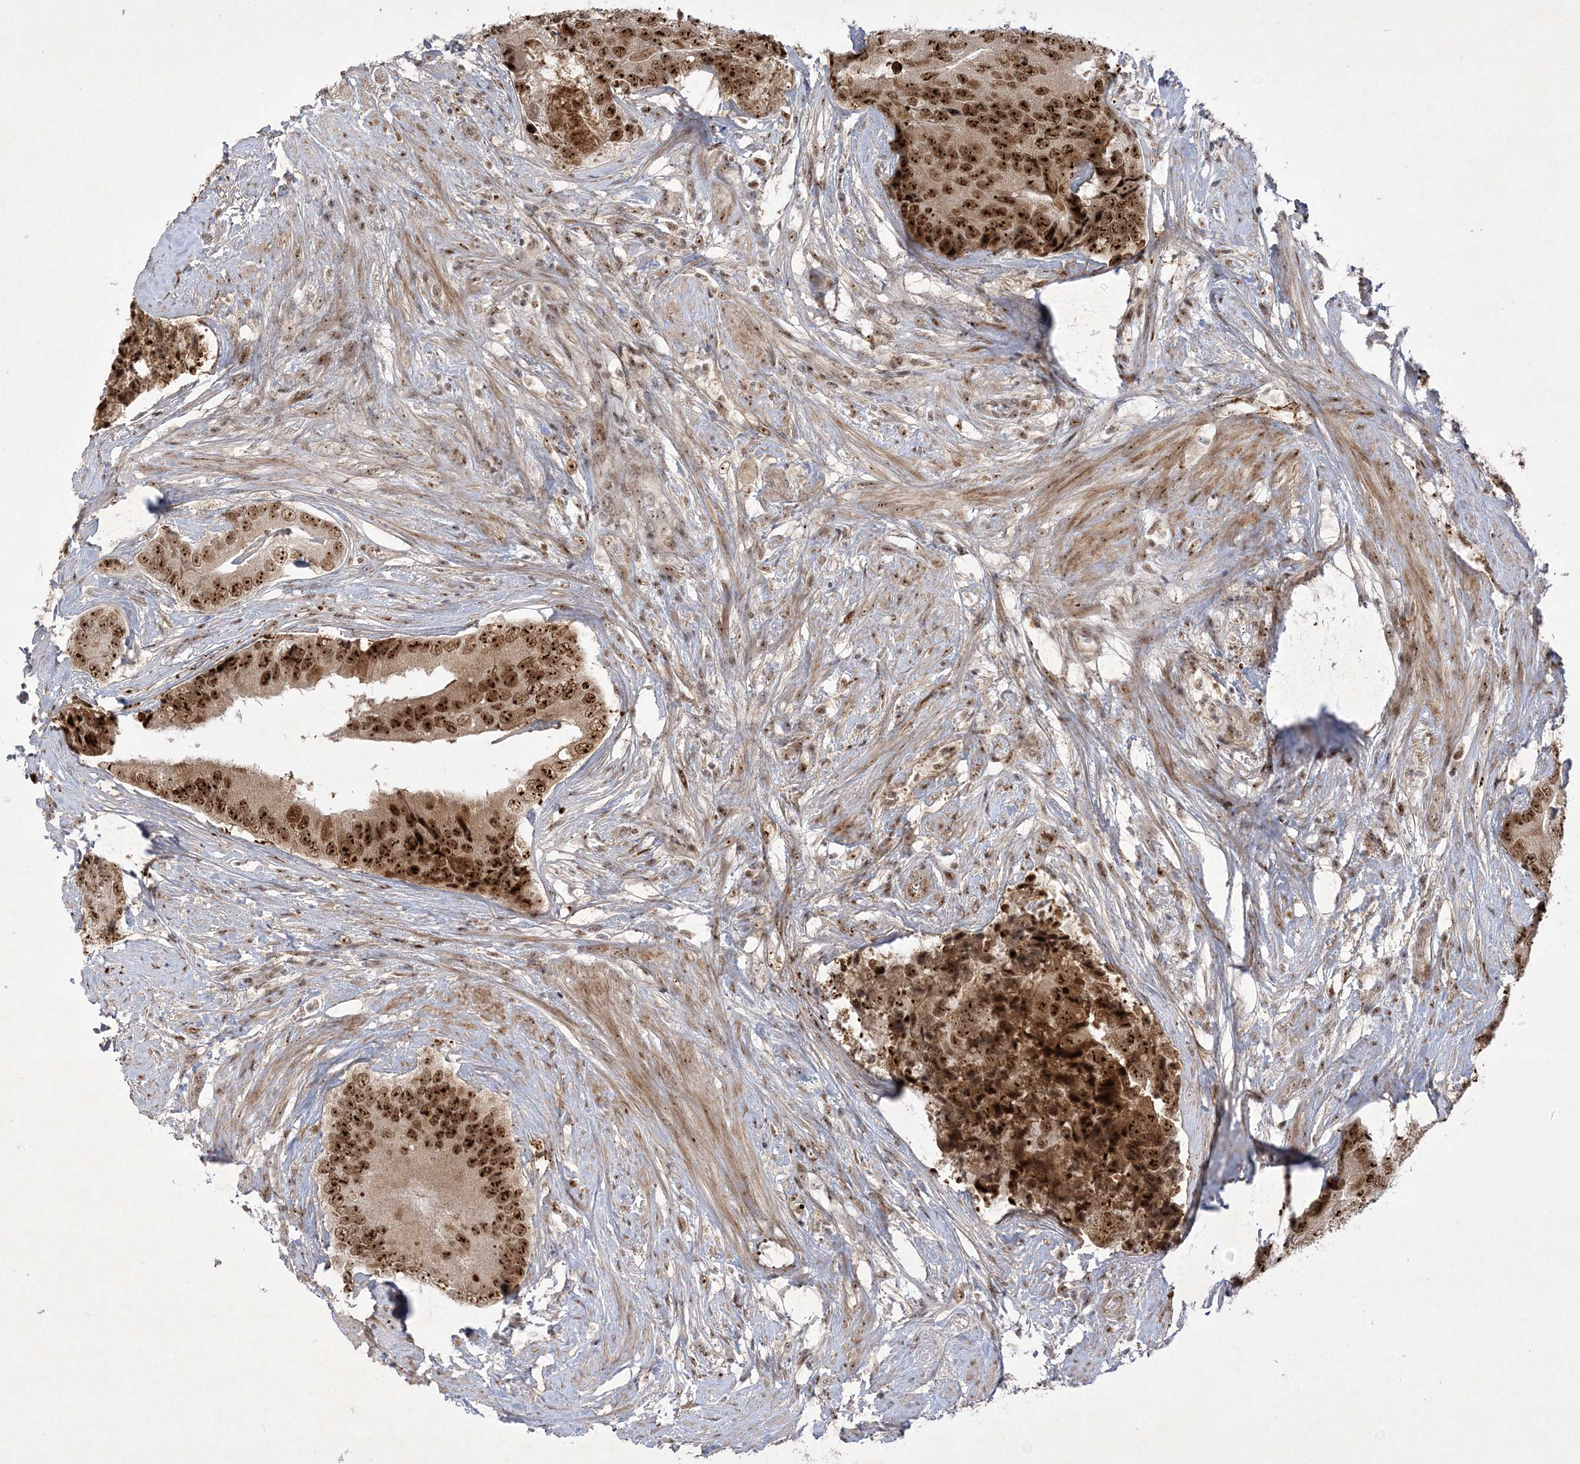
{"staining": {"intensity": "strong", "quantity": ">75%", "location": "cytoplasmic/membranous,nuclear"}, "tissue": "prostate cancer", "cell_type": "Tumor cells", "image_type": "cancer", "snomed": [{"axis": "morphology", "description": "Adenocarcinoma, High grade"}, {"axis": "topography", "description": "Prostate"}], "caption": "Prostate high-grade adenocarcinoma tissue reveals strong cytoplasmic/membranous and nuclear staining in about >75% of tumor cells", "gene": "NPM3", "patient": {"sex": "male", "age": 70}}